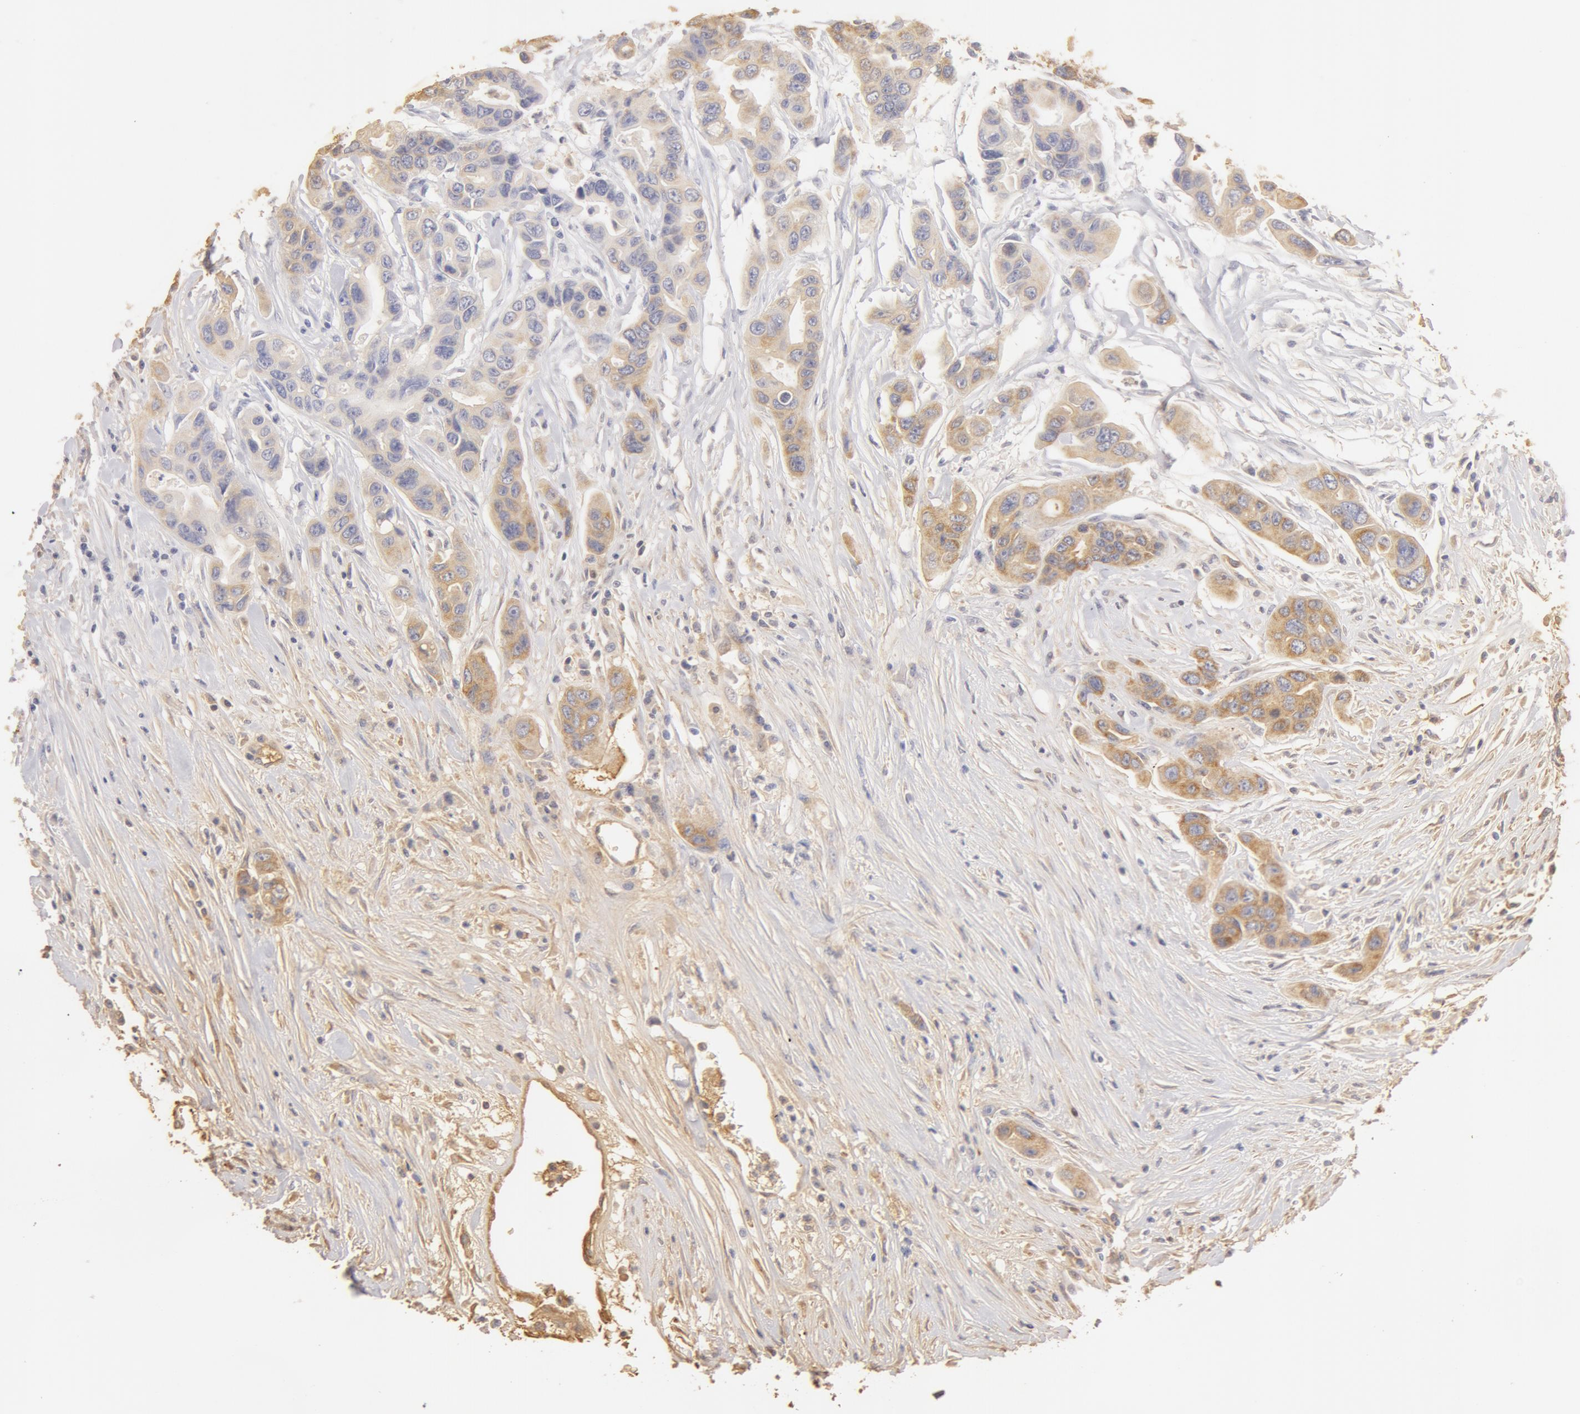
{"staining": {"intensity": "weak", "quantity": "25%-75%", "location": "cytoplasmic/membranous"}, "tissue": "colorectal cancer", "cell_type": "Tumor cells", "image_type": "cancer", "snomed": [{"axis": "morphology", "description": "Adenocarcinoma, NOS"}, {"axis": "topography", "description": "Colon"}], "caption": "Colorectal cancer (adenocarcinoma) was stained to show a protein in brown. There is low levels of weak cytoplasmic/membranous staining in about 25%-75% of tumor cells.", "gene": "TF", "patient": {"sex": "female", "age": 70}}